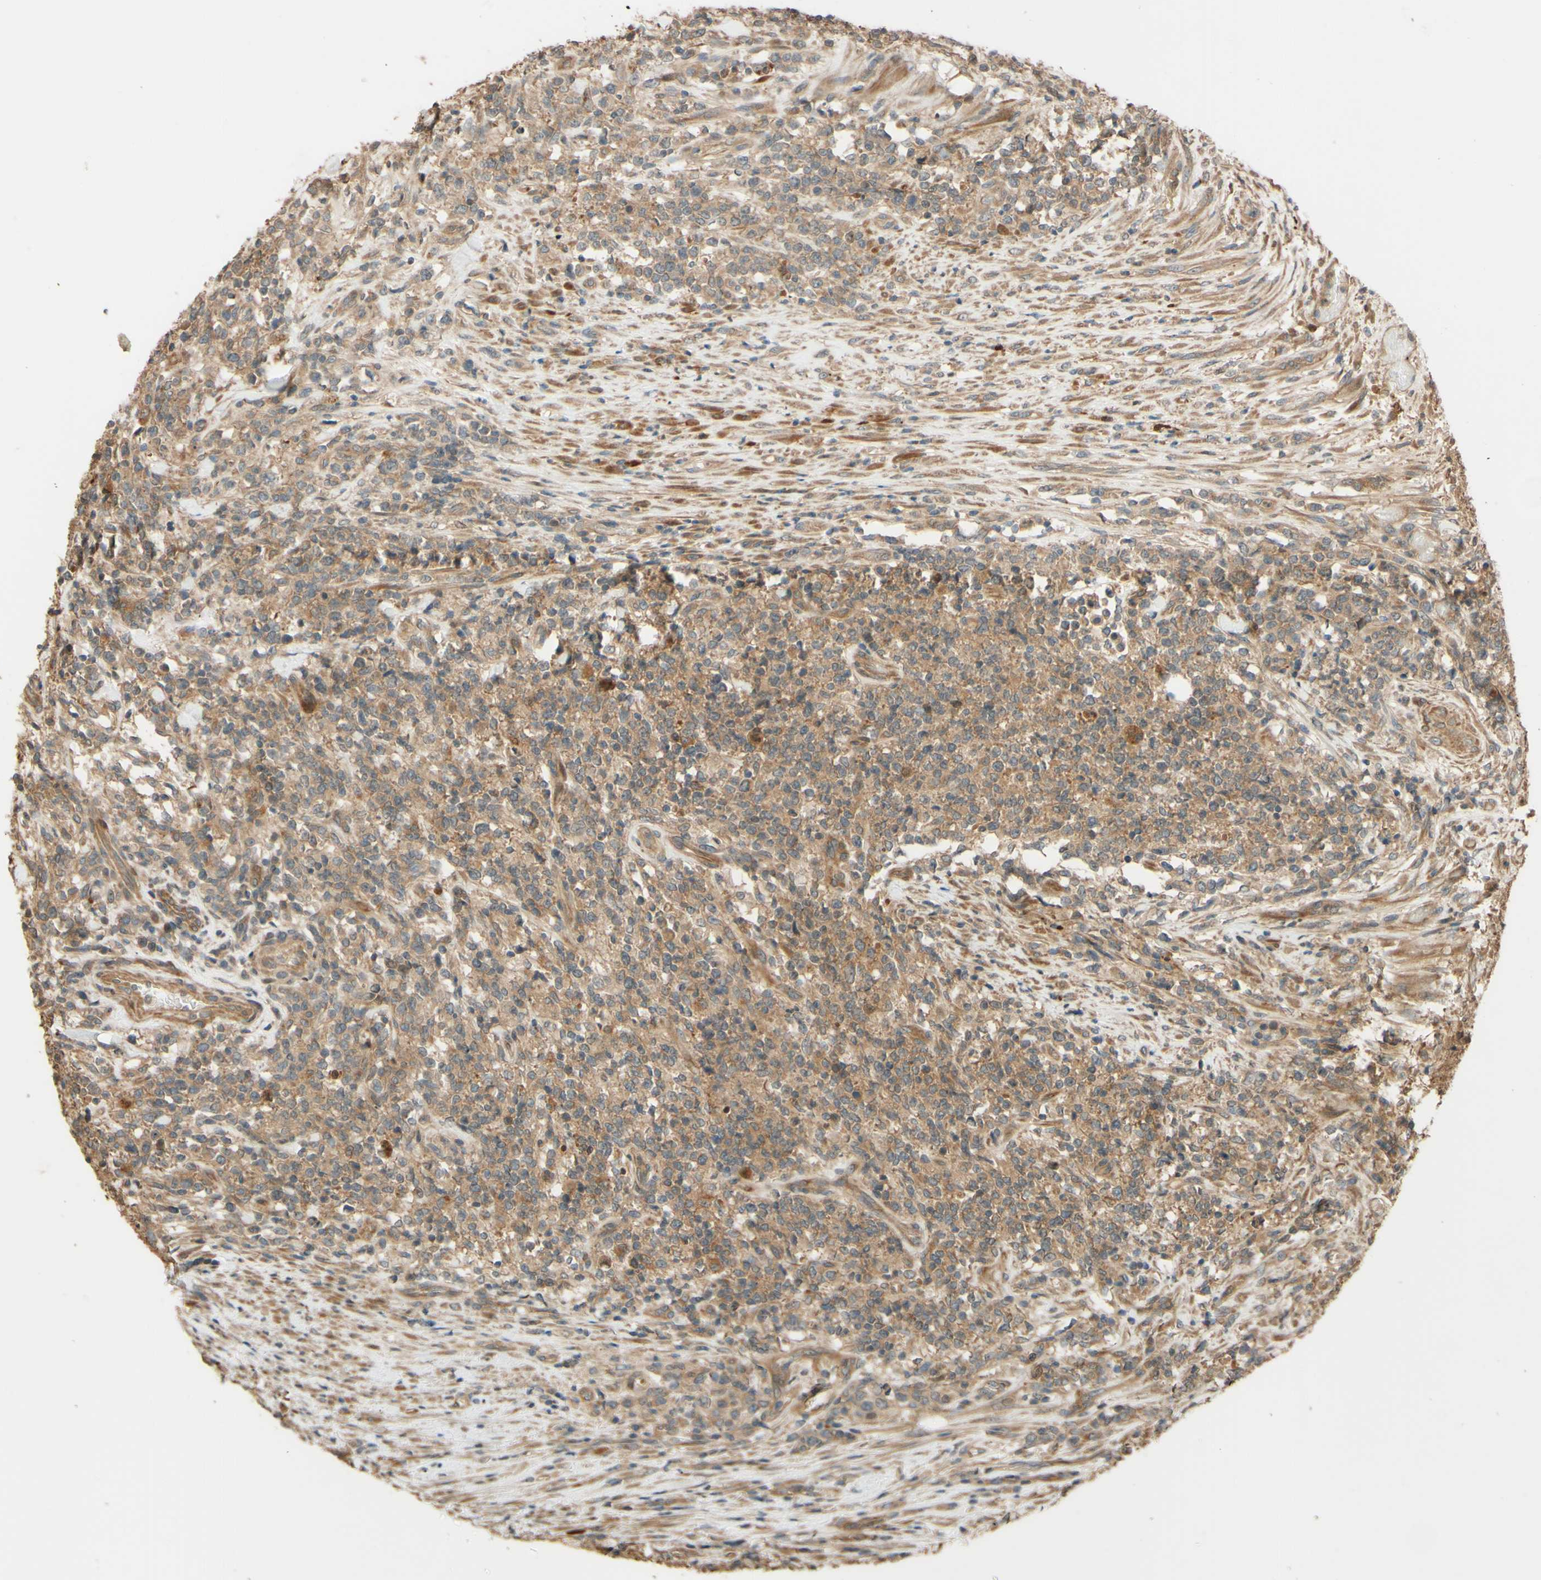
{"staining": {"intensity": "weak", "quantity": ">75%", "location": "cytoplasmic/membranous"}, "tissue": "lymphoma", "cell_type": "Tumor cells", "image_type": "cancer", "snomed": [{"axis": "morphology", "description": "Malignant lymphoma, non-Hodgkin's type, High grade"}, {"axis": "topography", "description": "Soft tissue"}], "caption": "Human high-grade malignant lymphoma, non-Hodgkin's type stained for a protein (brown) shows weak cytoplasmic/membranous positive expression in about >75% of tumor cells.", "gene": "RNF19A", "patient": {"sex": "male", "age": 18}}